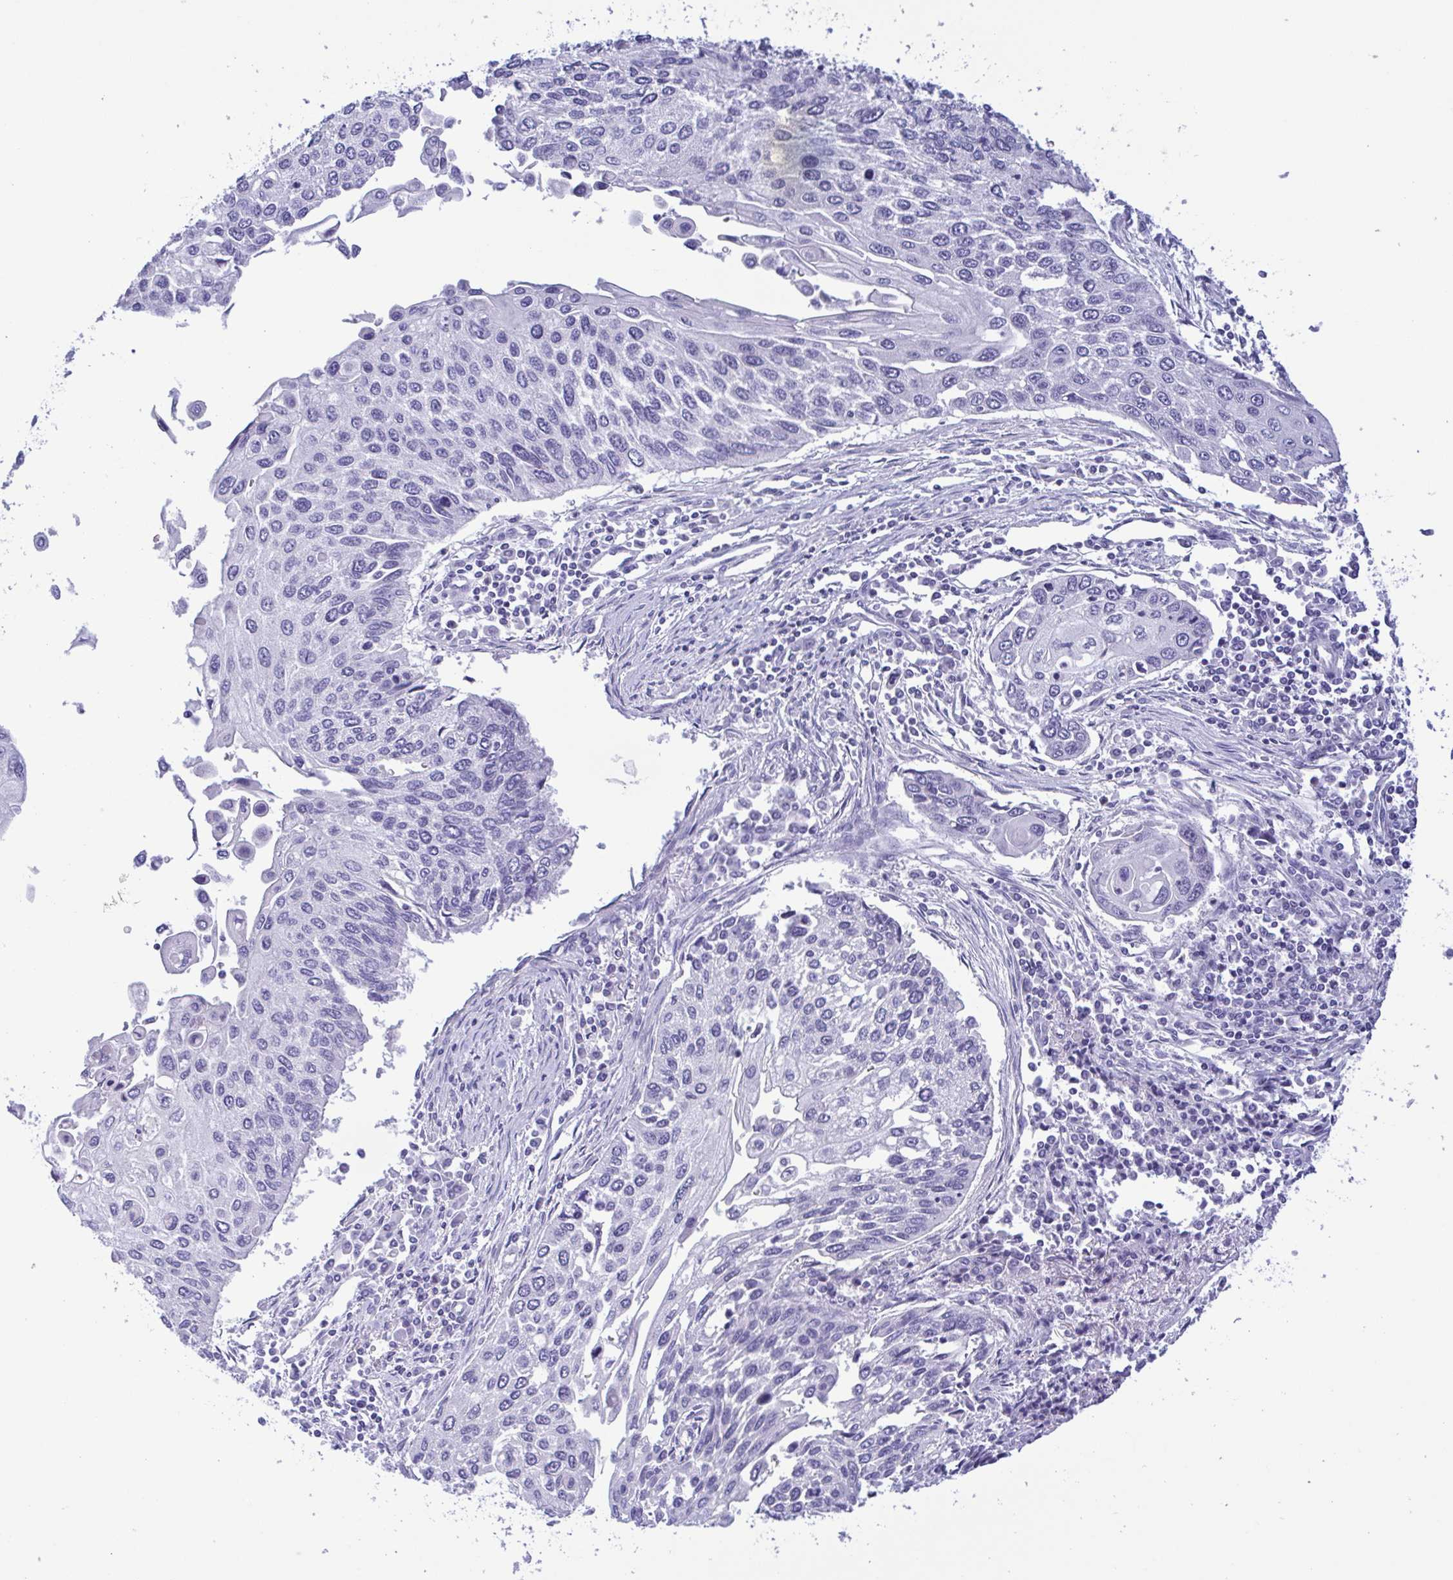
{"staining": {"intensity": "negative", "quantity": "none", "location": "none"}, "tissue": "lung cancer", "cell_type": "Tumor cells", "image_type": "cancer", "snomed": [{"axis": "morphology", "description": "Squamous cell carcinoma, NOS"}, {"axis": "morphology", "description": "Squamous cell carcinoma, metastatic, NOS"}, {"axis": "topography", "description": "Lung"}], "caption": "This photomicrograph is of lung metastatic squamous cell carcinoma stained with IHC to label a protein in brown with the nuclei are counter-stained blue. There is no expression in tumor cells.", "gene": "MYL7", "patient": {"sex": "male", "age": 63}}